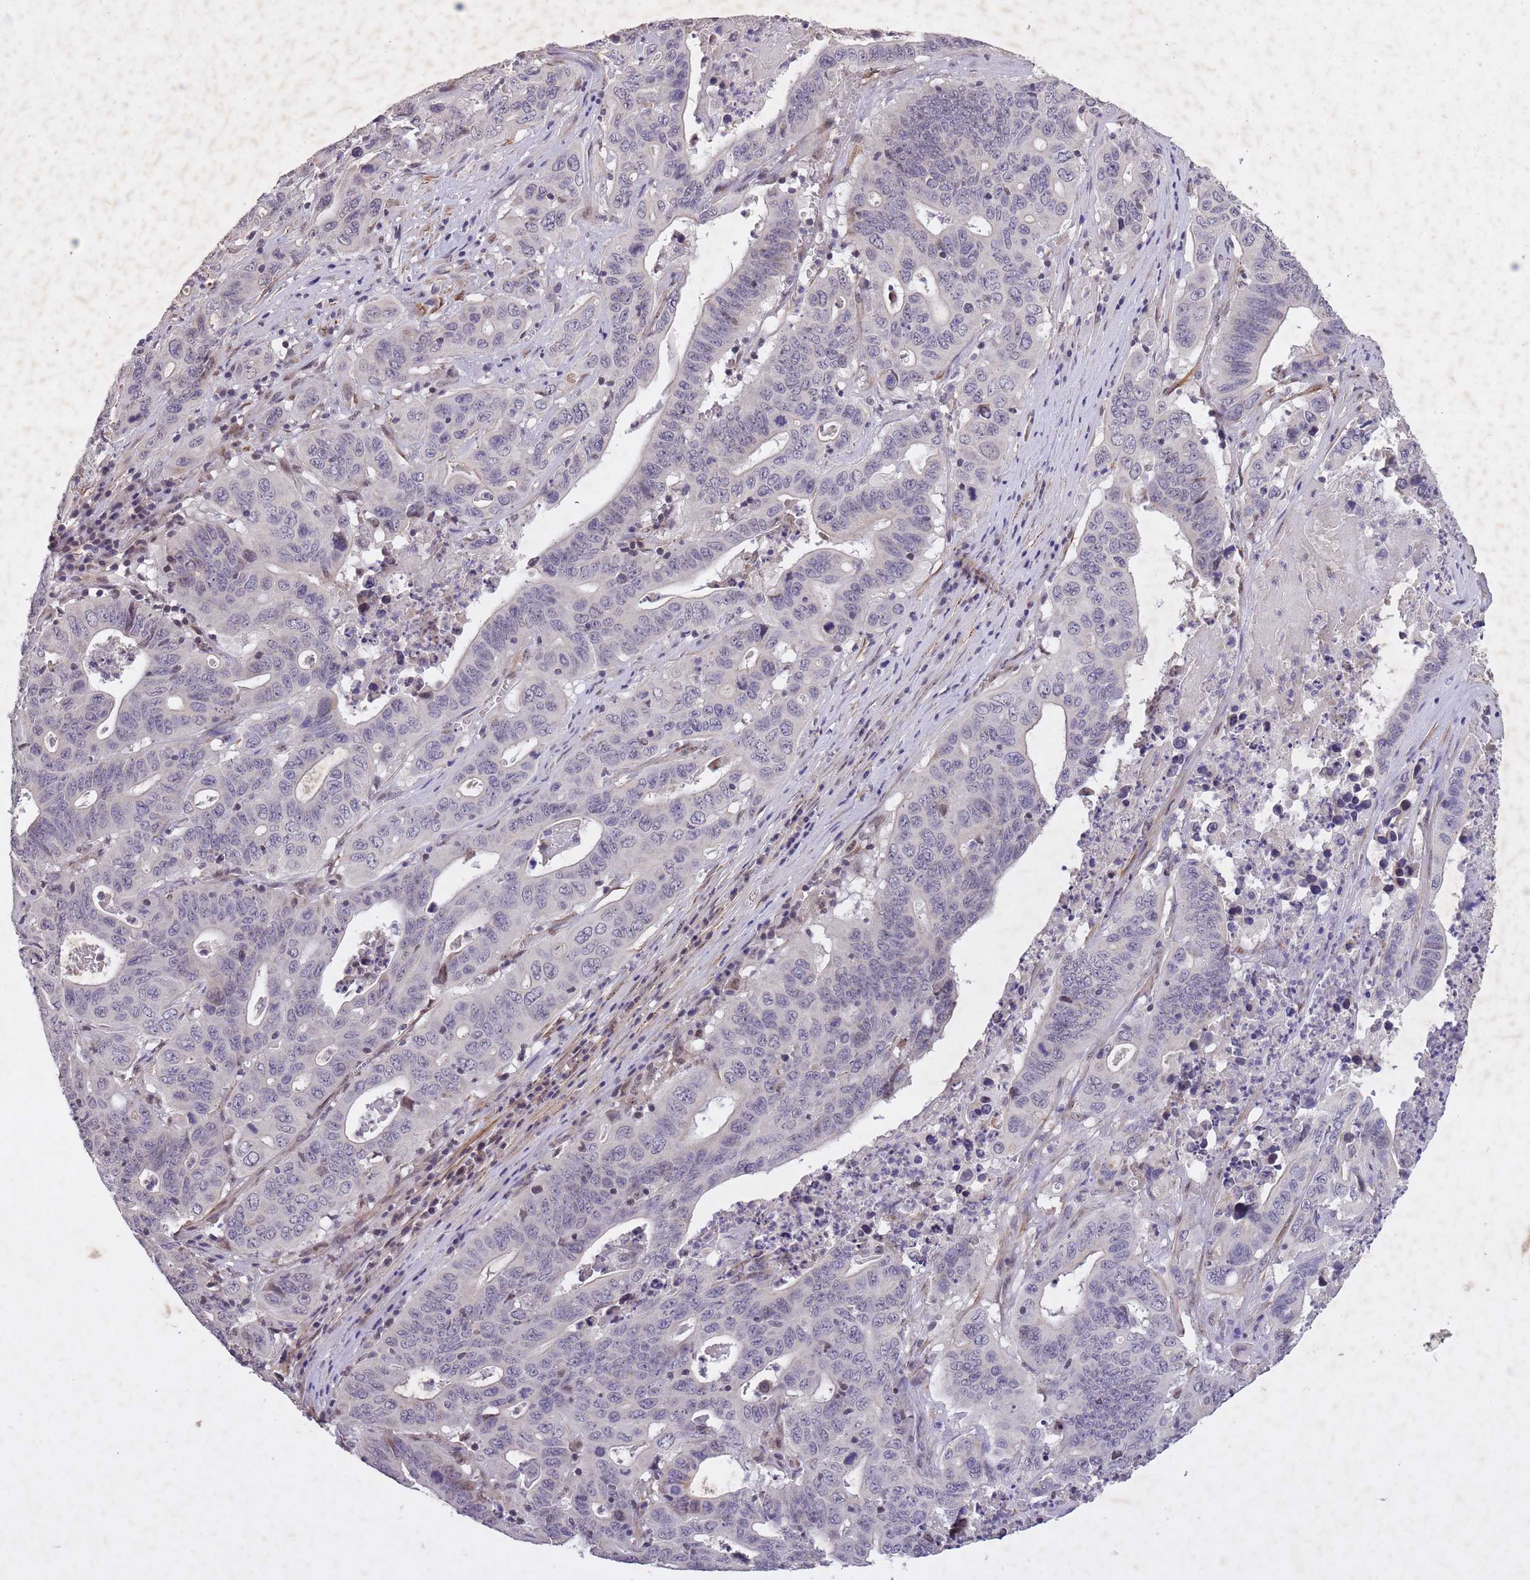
{"staining": {"intensity": "negative", "quantity": "none", "location": "none"}, "tissue": "lung cancer", "cell_type": "Tumor cells", "image_type": "cancer", "snomed": [{"axis": "morphology", "description": "Adenocarcinoma, NOS"}, {"axis": "topography", "description": "Lung"}], "caption": "The histopathology image exhibits no staining of tumor cells in lung adenocarcinoma.", "gene": "CBX6", "patient": {"sex": "female", "age": 60}}